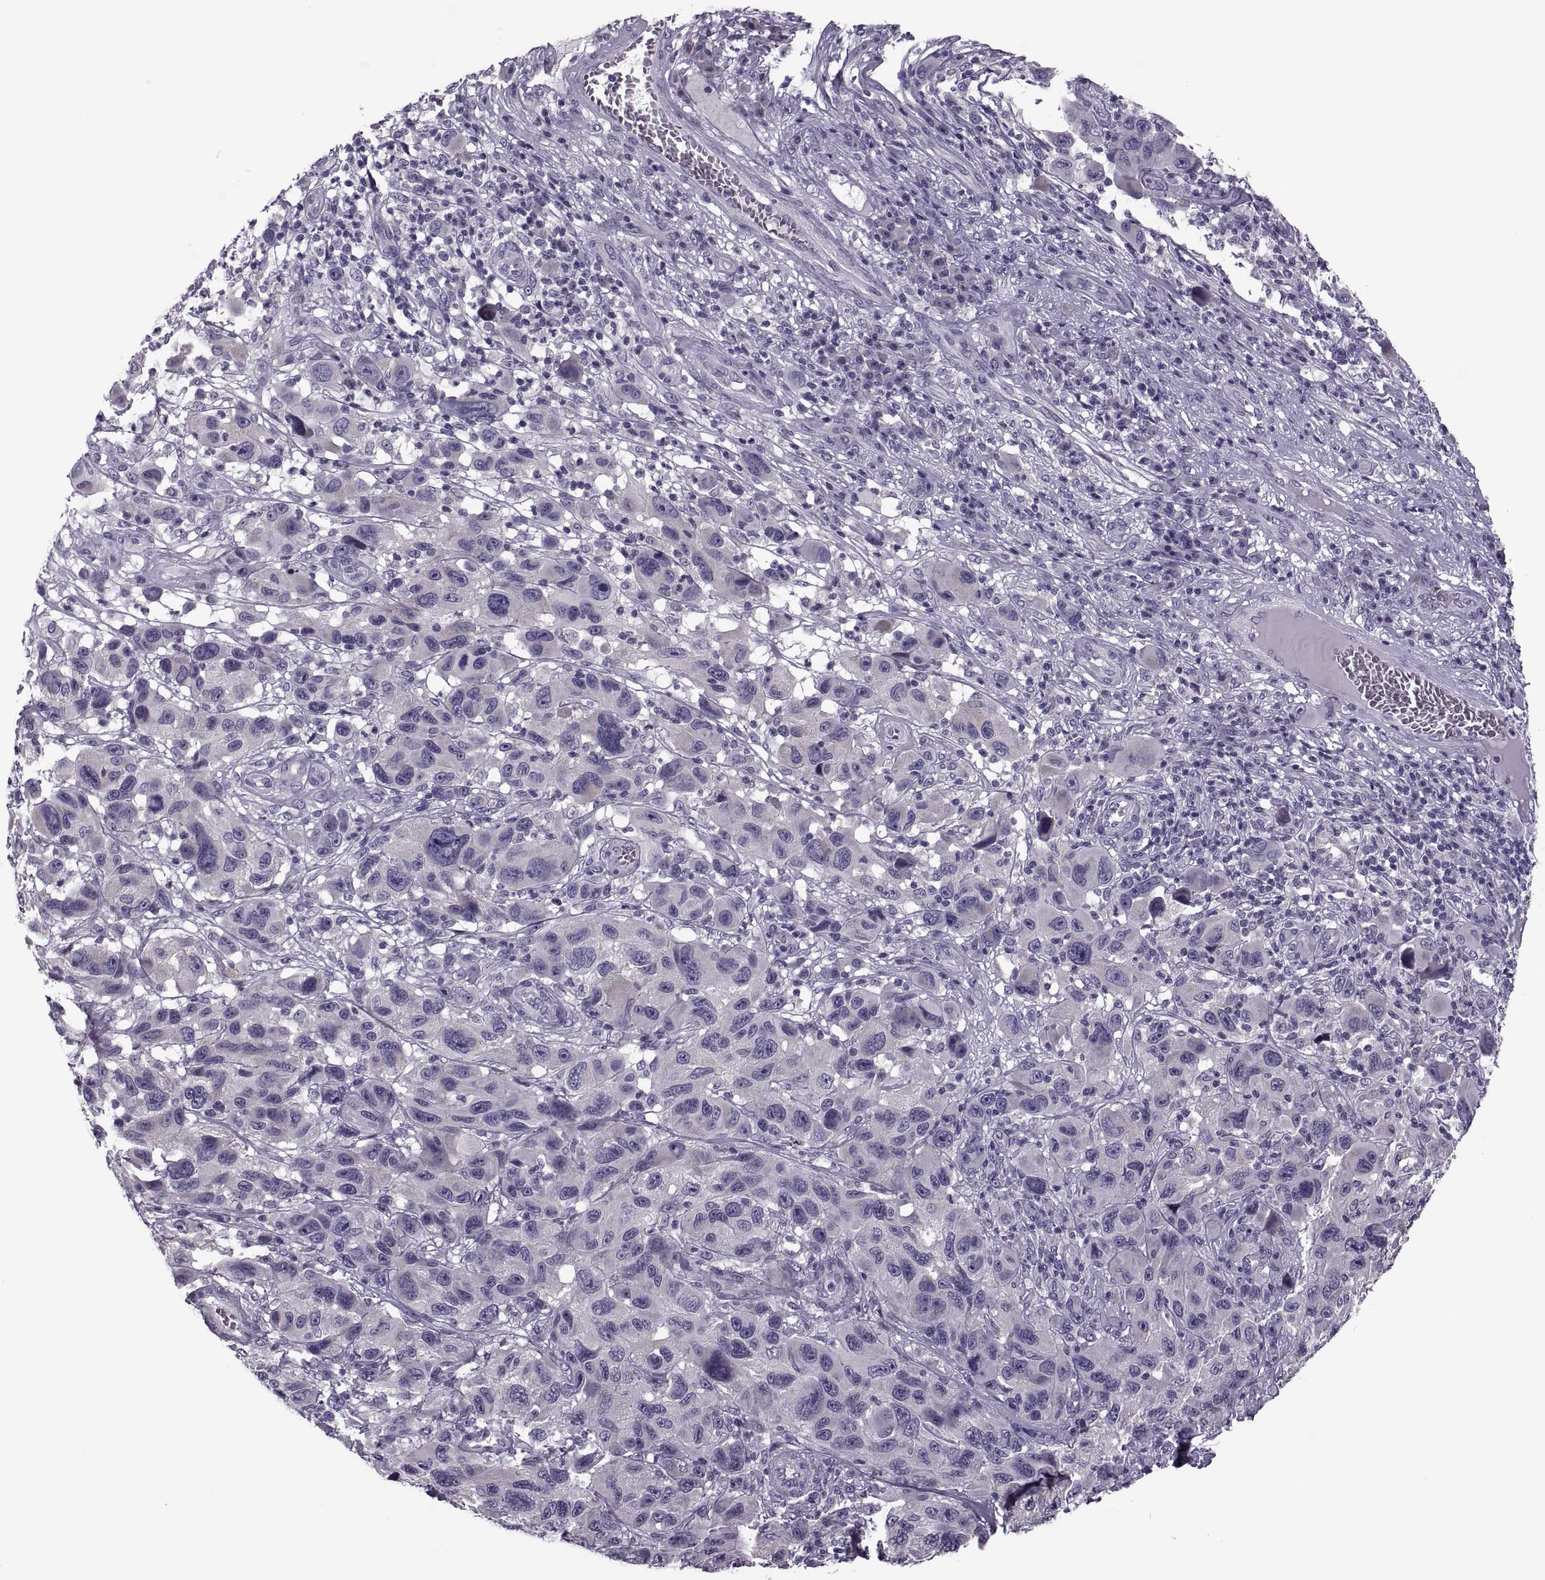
{"staining": {"intensity": "negative", "quantity": "none", "location": "none"}, "tissue": "melanoma", "cell_type": "Tumor cells", "image_type": "cancer", "snomed": [{"axis": "morphology", "description": "Malignant melanoma, NOS"}, {"axis": "topography", "description": "Skin"}], "caption": "Immunohistochemical staining of human melanoma displays no significant expression in tumor cells.", "gene": "PRSS54", "patient": {"sex": "male", "age": 53}}